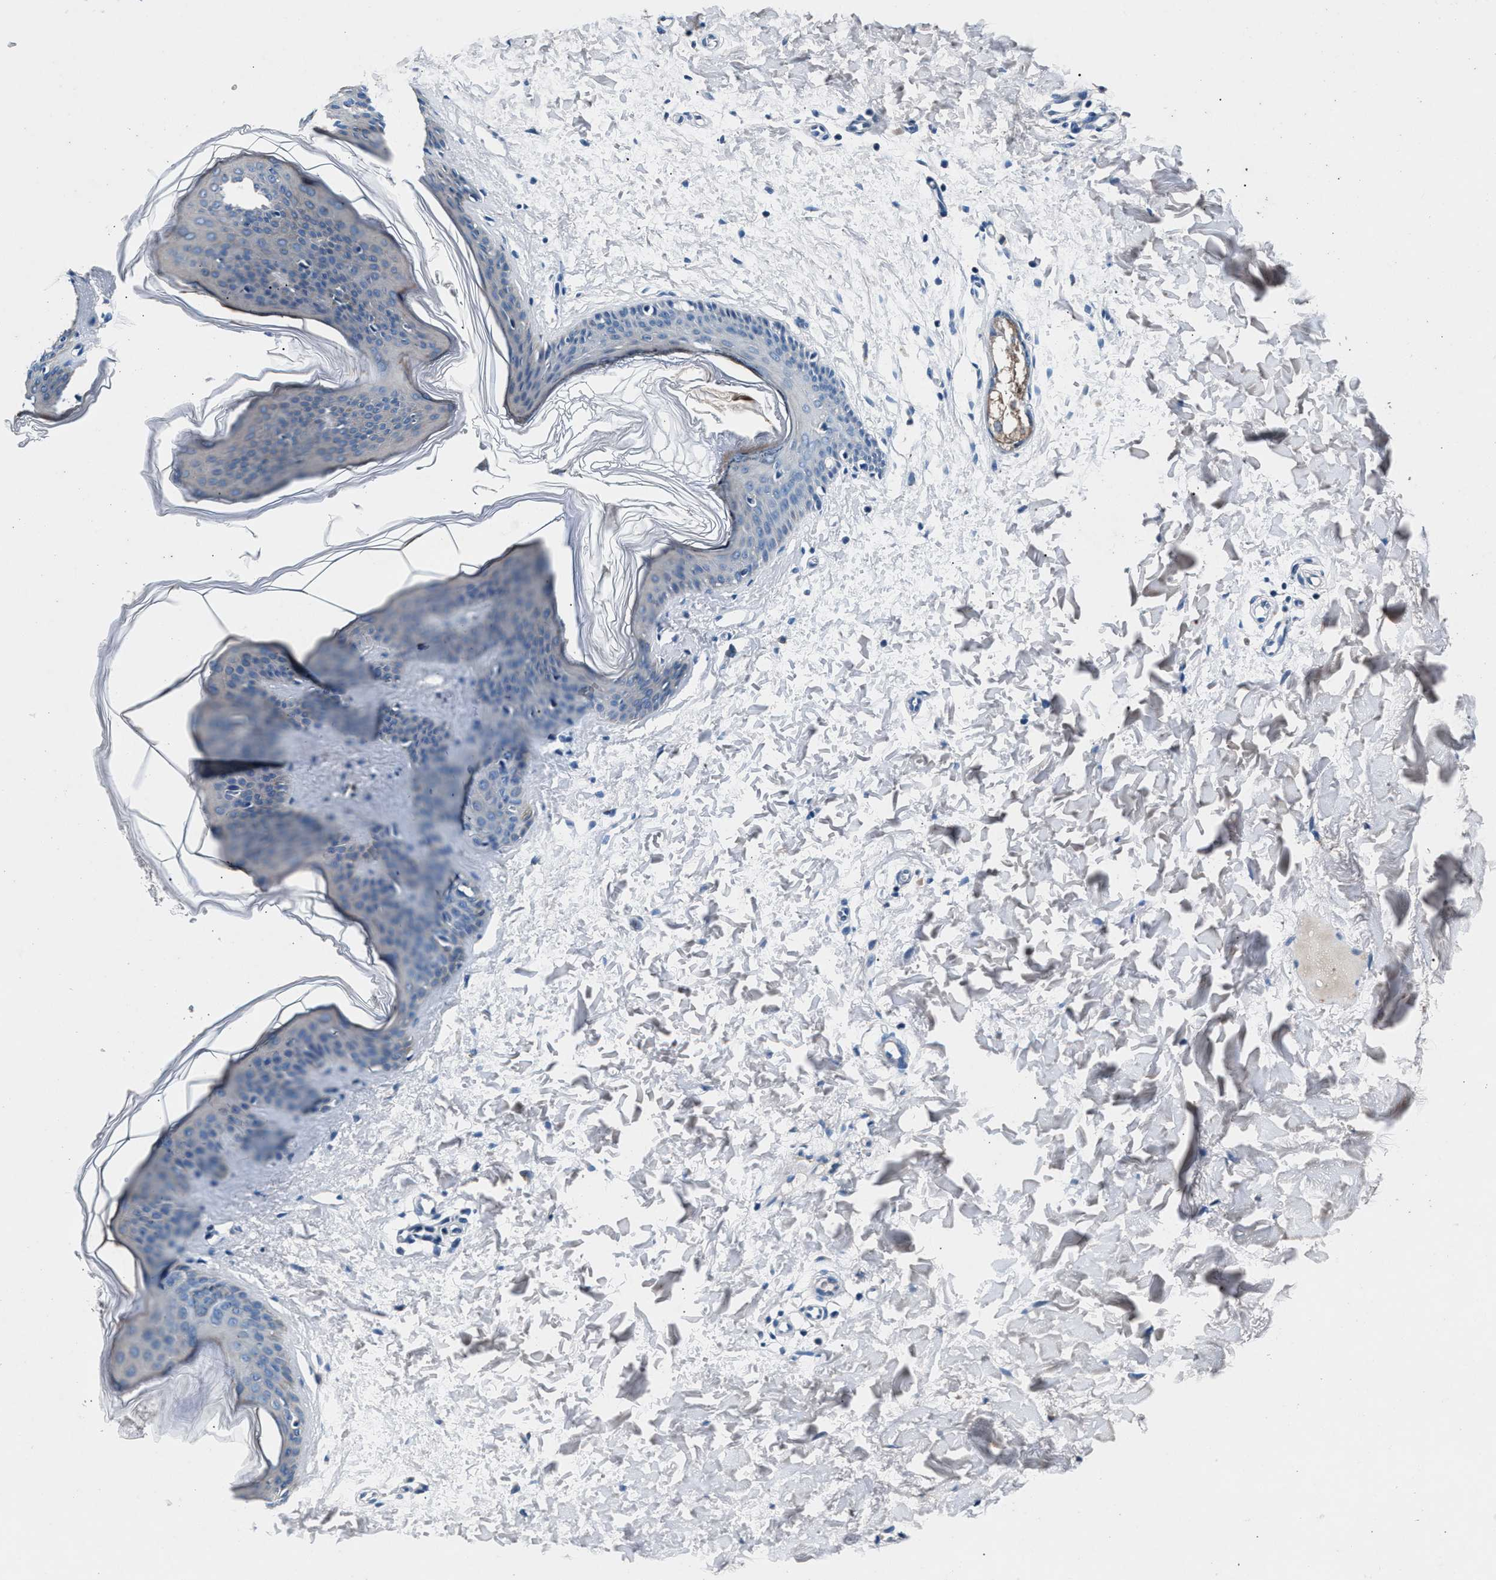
{"staining": {"intensity": "negative", "quantity": "none", "location": "none"}, "tissue": "skin", "cell_type": "Fibroblasts", "image_type": "normal", "snomed": [{"axis": "morphology", "description": "Normal tissue, NOS"}, {"axis": "topography", "description": "Skin"}], "caption": "IHC photomicrograph of unremarkable skin stained for a protein (brown), which reveals no positivity in fibroblasts. (Stains: DAB IHC with hematoxylin counter stain, Microscopy: brightfield microscopy at high magnification).", "gene": "DENND6B", "patient": {"sex": "female", "age": 17}}